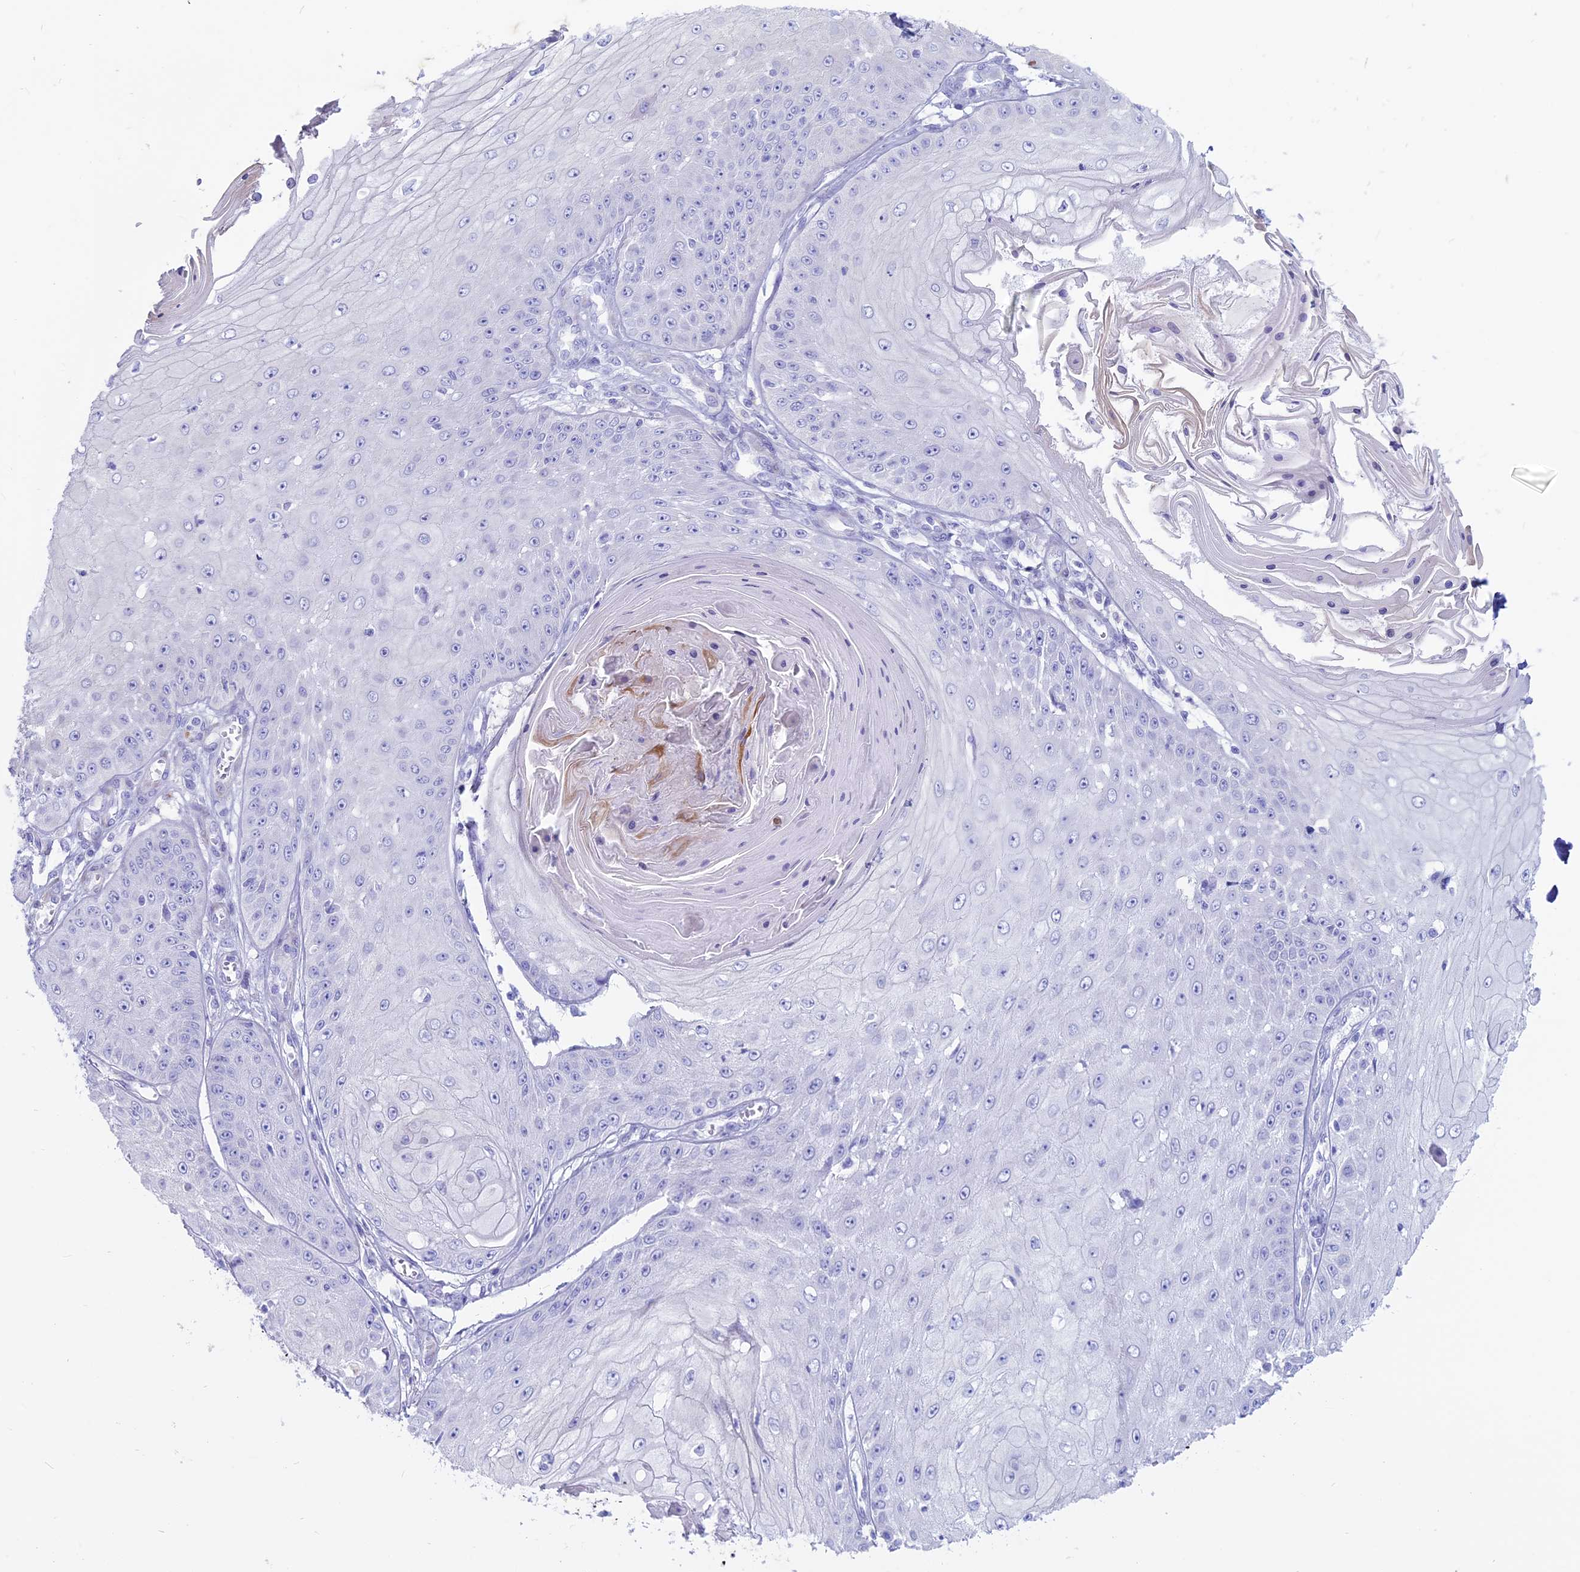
{"staining": {"intensity": "negative", "quantity": "none", "location": "none"}, "tissue": "skin cancer", "cell_type": "Tumor cells", "image_type": "cancer", "snomed": [{"axis": "morphology", "description": "Squamous cell carcinoma, NOS"}, {"axis": "topography", "description": "Skin"}], "caption": "An immunohistochemistry (IHC) photomicrograph of skin squamous cell carcinoma is shown. There is no staining in tumor cells of skin squamous cell carcinoma.", "gene": "OR2AE1", "patient": {"sex": "male", "age": 70}}